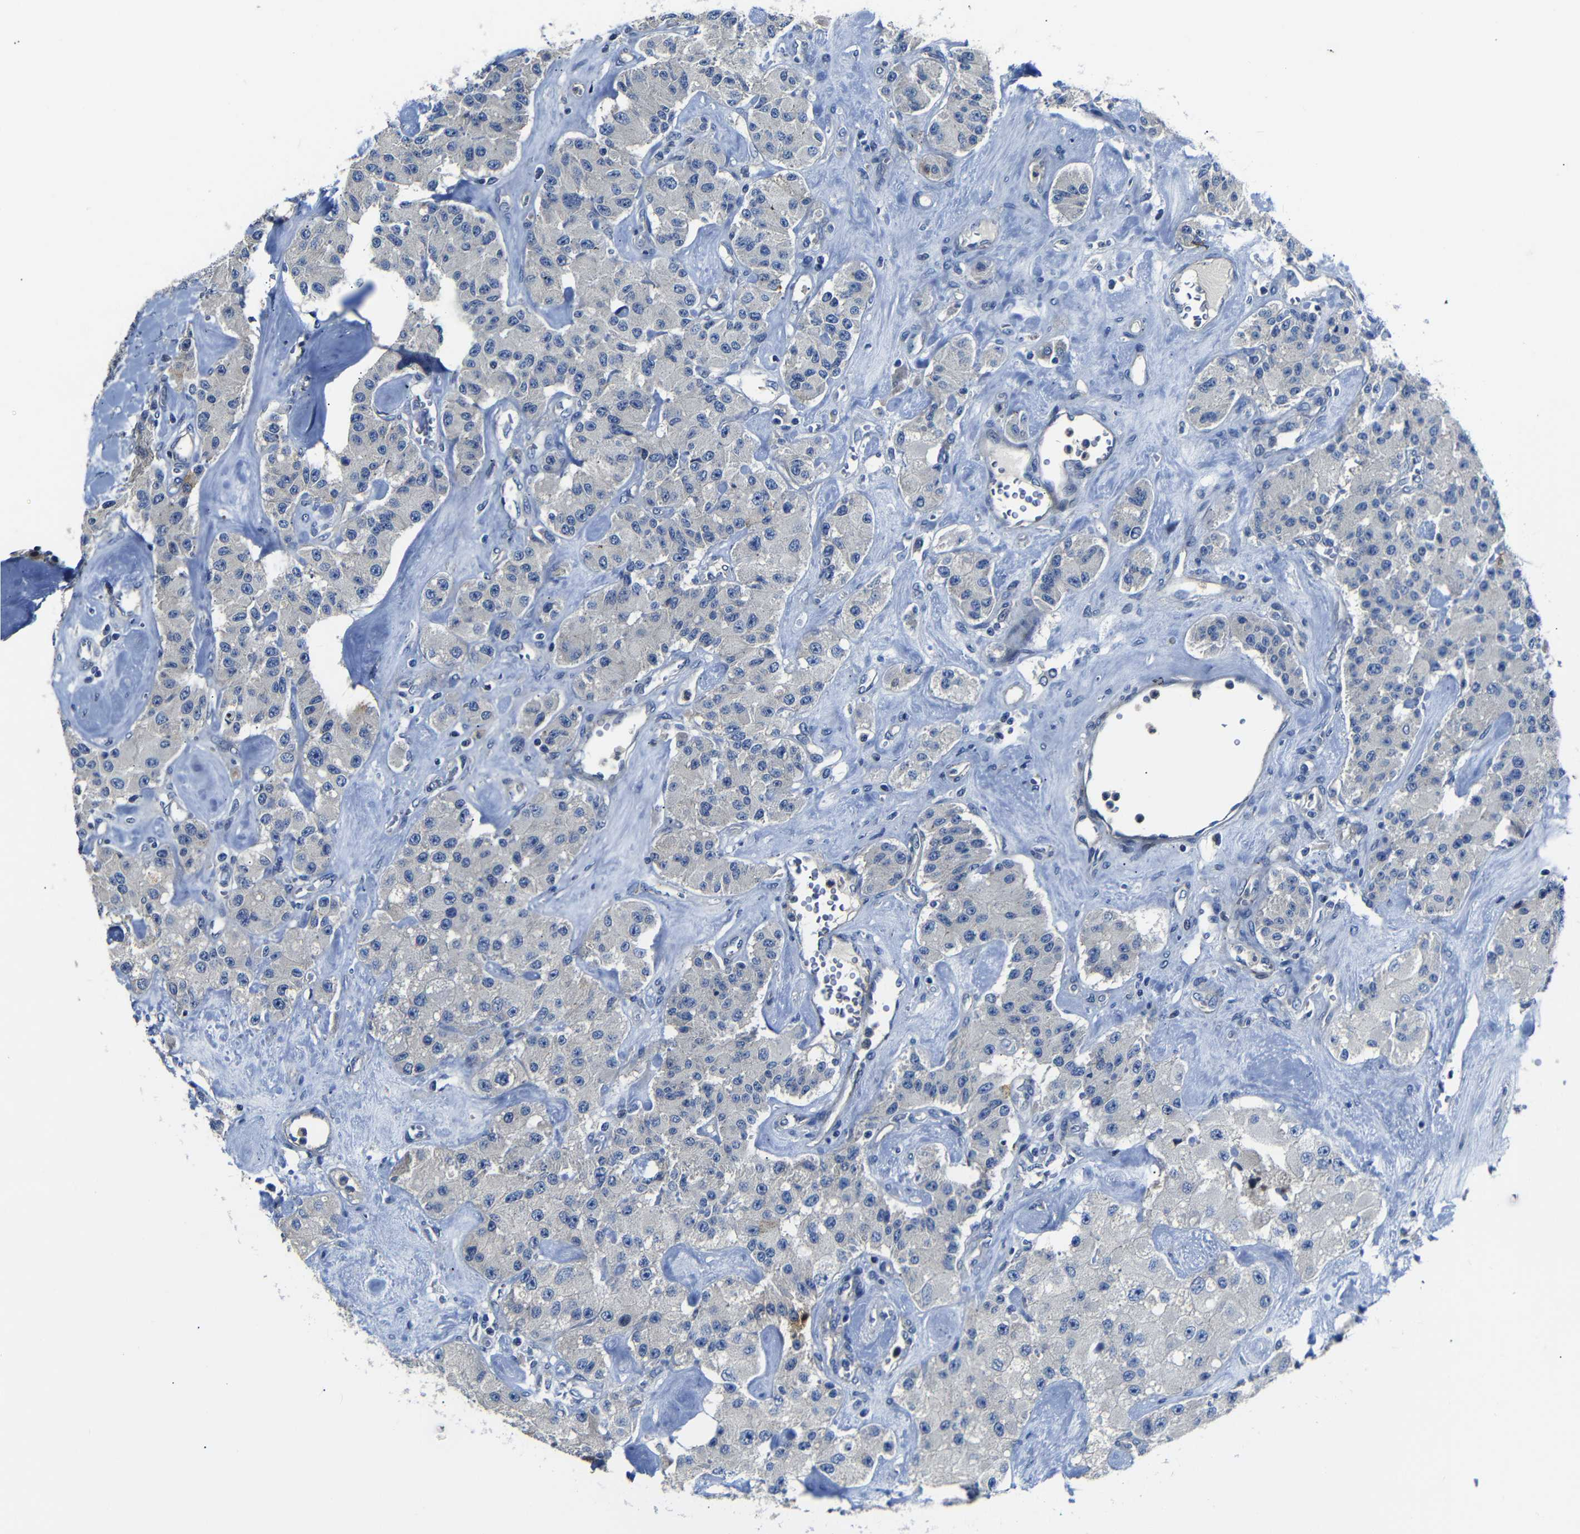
{"staining": {"intensity": "negative", "quantity": "none", "location": "none"}, "tissue": "carcinoid", "cell_type": "Tumor cells", "image_type": "cancer", "snomed": [{"axis": "morphology", "description": "Carcinoid, malignant, NOS"}, {"axis": "topography", "description": "Pancreas"}], "caption": "Tumor cells show no significant positivity in malignant carcinoid.", "gene": "AFDN", "patient": {"sex": "male", "age": 41}}